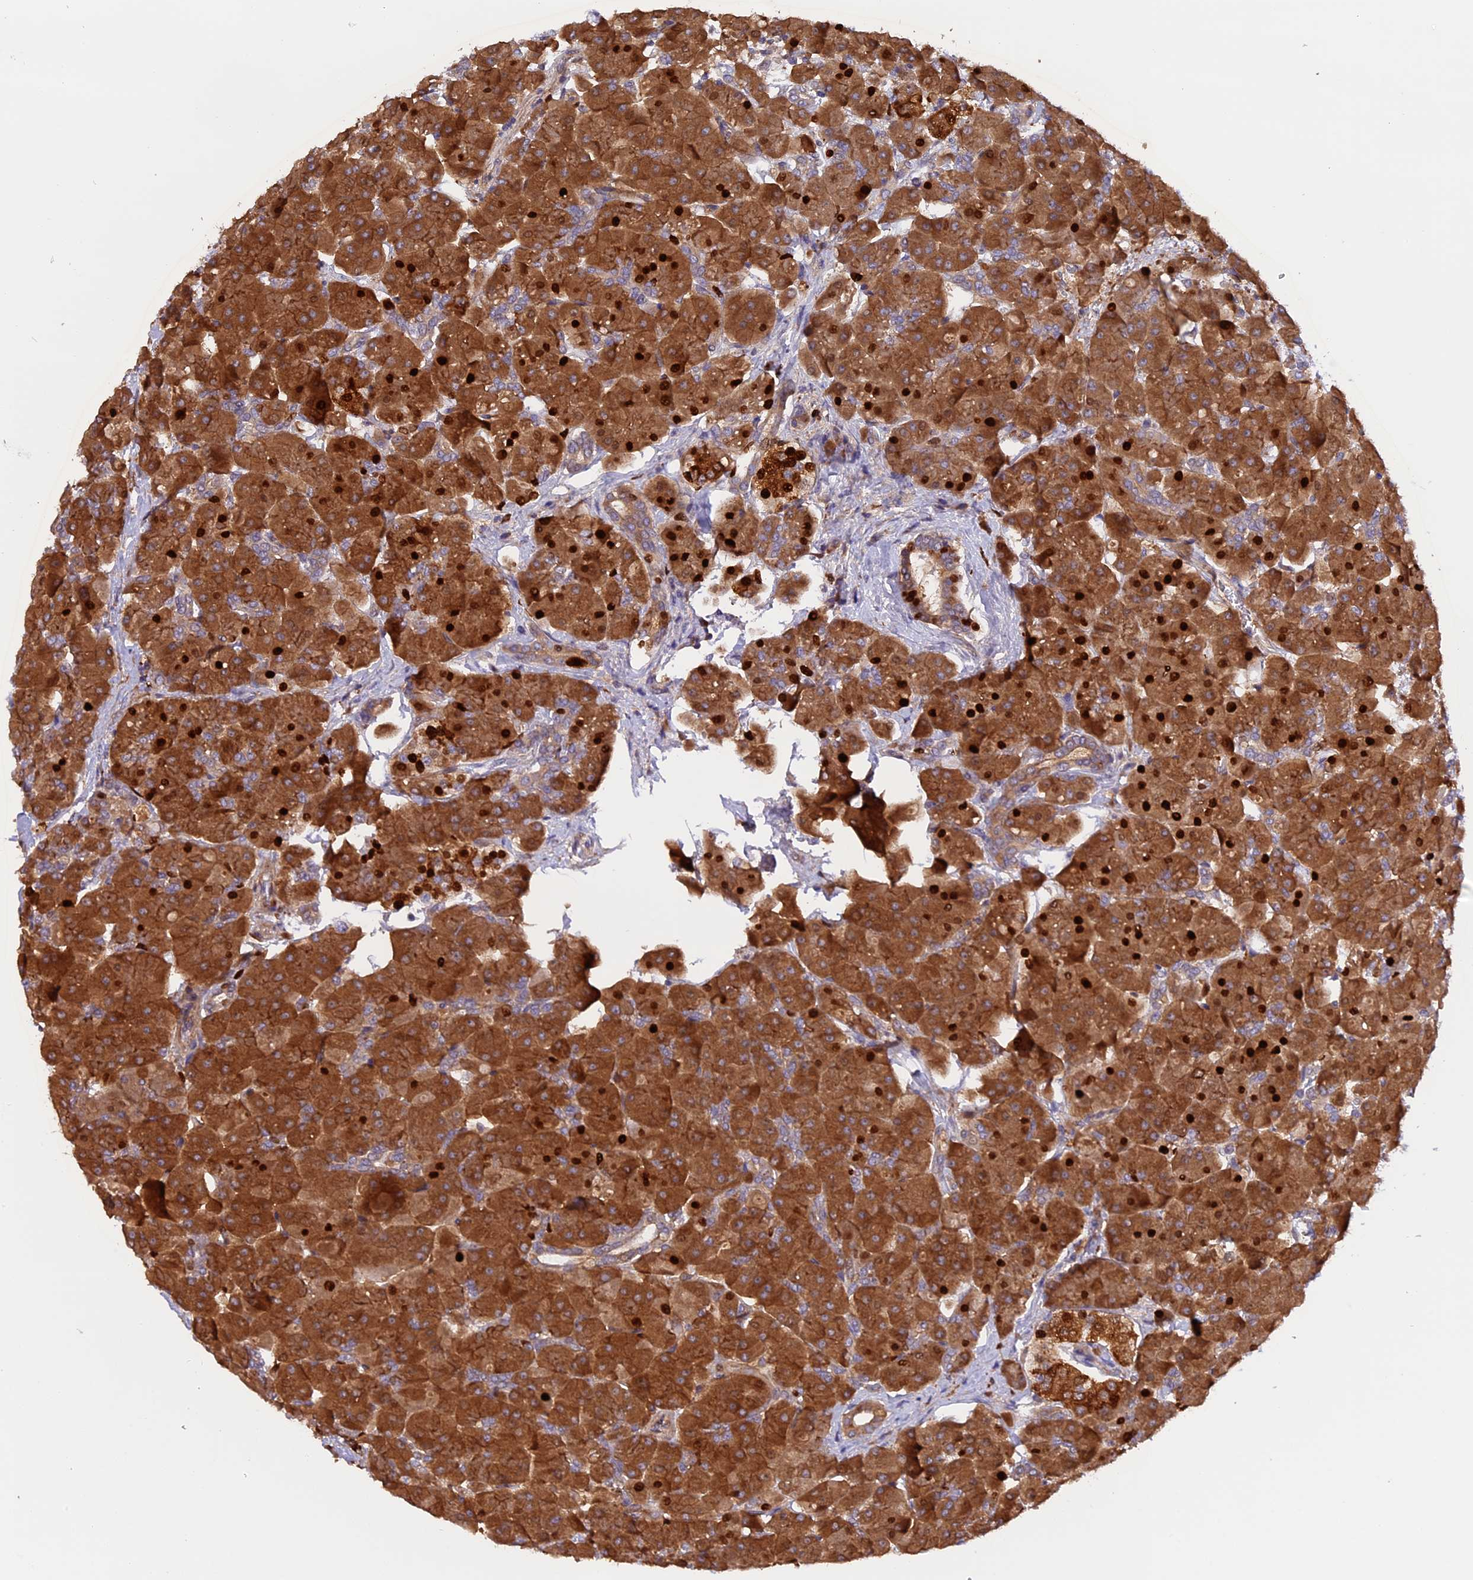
{"staining": {"intensity": "strong", "quantity": ">75%", "location": "cytoplasmic/membranous"}, "tissue": "pancreas", "cell_type": "Exocrine glandular cells", "image_type": "normal", "snomed": [{"axis": "morphology", "description": "Normal tissue, NOS"}, {"axis": "topography", "description": "Pancreas"}], "caption": "Pancreas stained with immunohistochemistry (IHC) reveals strong cytoplasmic/membranous expression in approximately >75% of exocrine glandular cells. (brown staining indicates protein expression, while blue staining denotes nuclei).", "gene": "SETD6", "patient": {"sex": "male", "age": 66}}